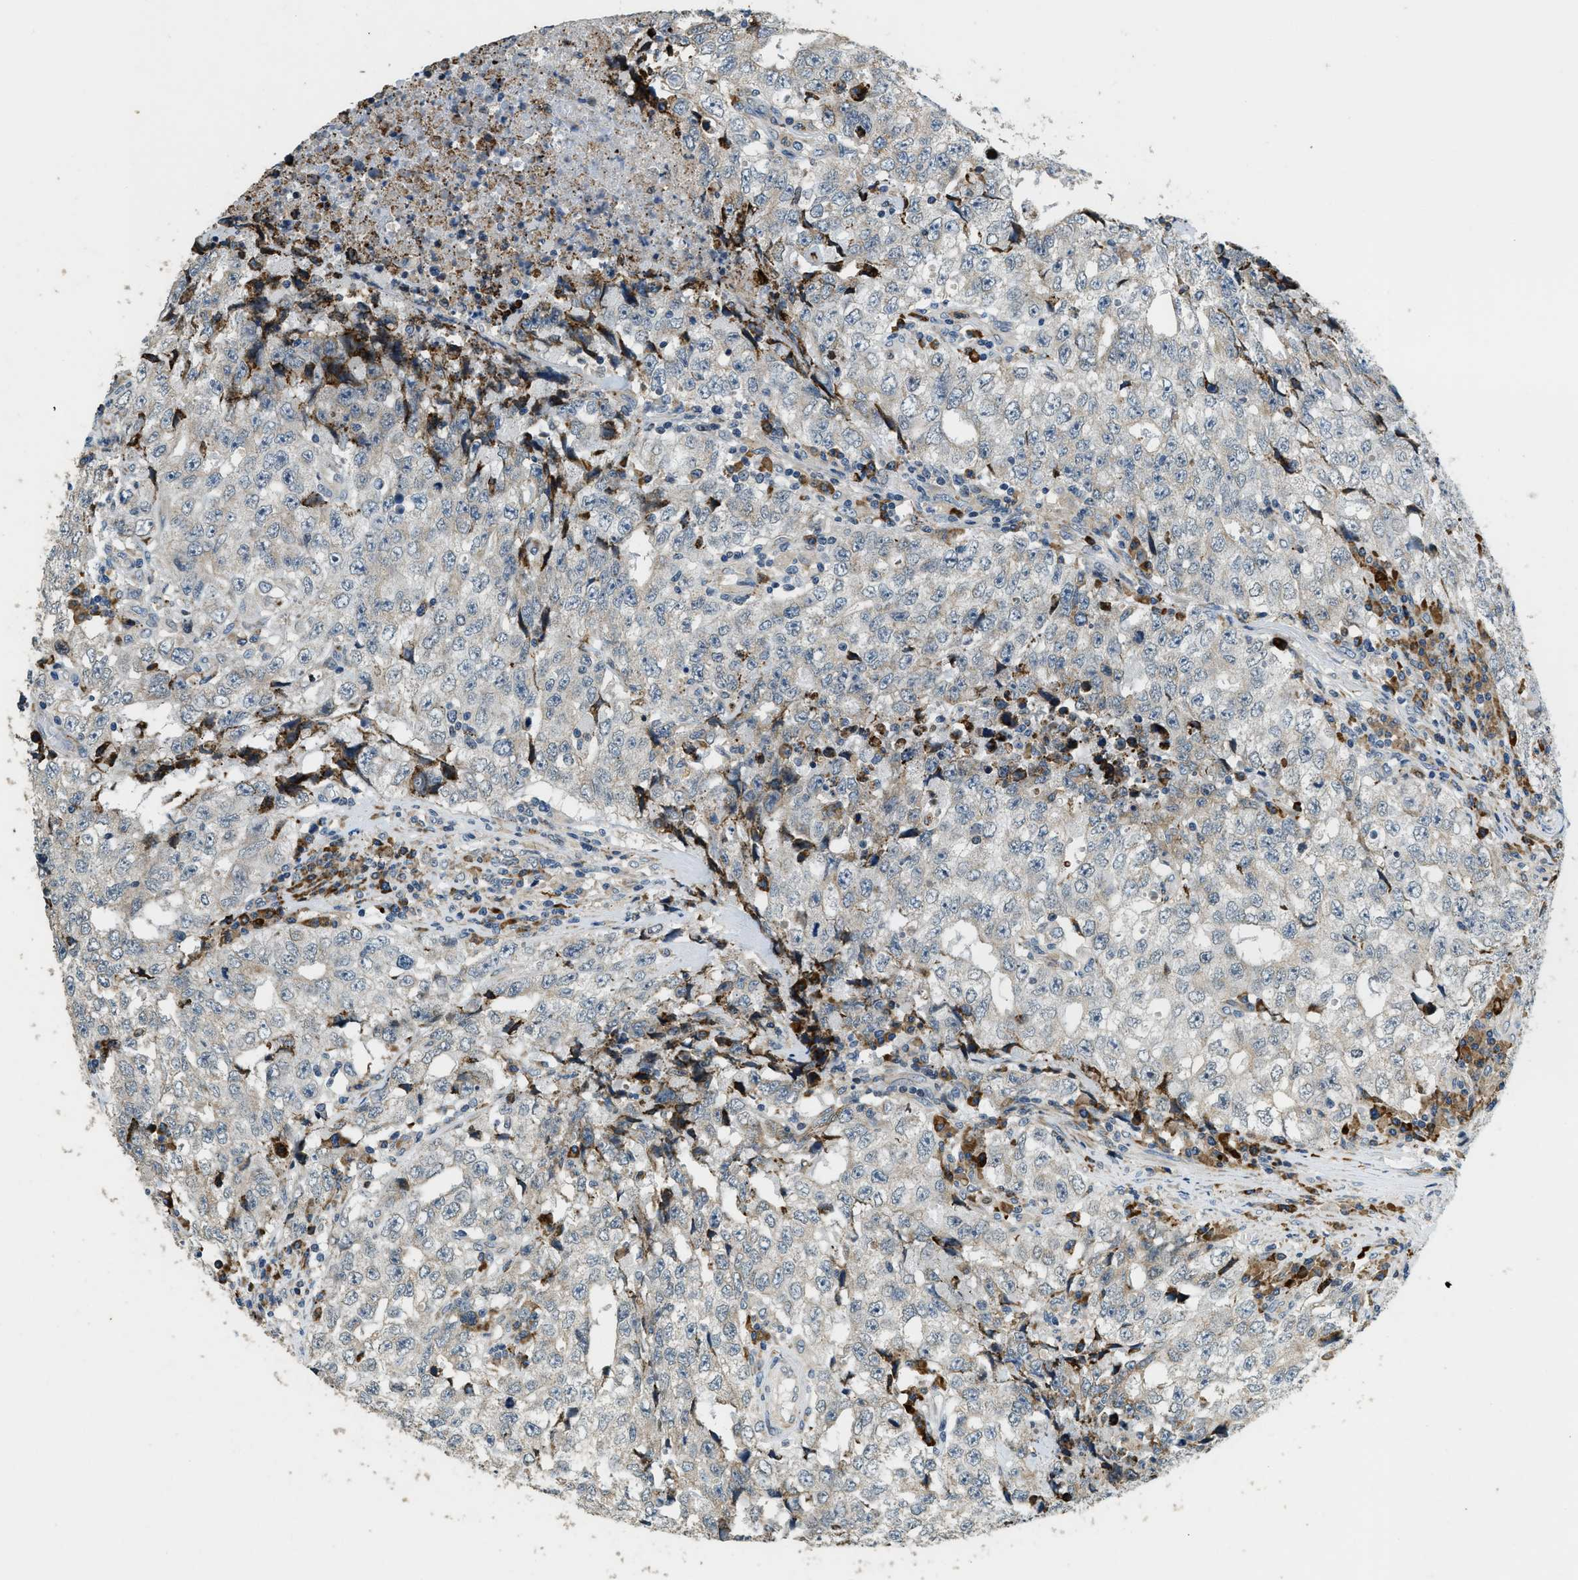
{"staining": {"intensity": "moderate", "quantity": "<25%", "location": "cytoplasmic/membranous"}, "tissue": "testis cancer", "cell_type": "Tumor cells", "image_type": "cancer", "snomed": [{"axis": "morphology", "description": "Necrosis, NOS"}, {"axis": "morphology", "description": "Carcinoma, Embryonal, NOS"}, {"axis": "topography", "description": "Testis"}], "caption": "Tumor cells demonstrate low levels of moderate cytoplasmic/membranous staining in approximately <25% of cells in human embryonal carcinoma (testis).", "gene": "HERC2", "patient": {"sex": "male", "age": 19}}